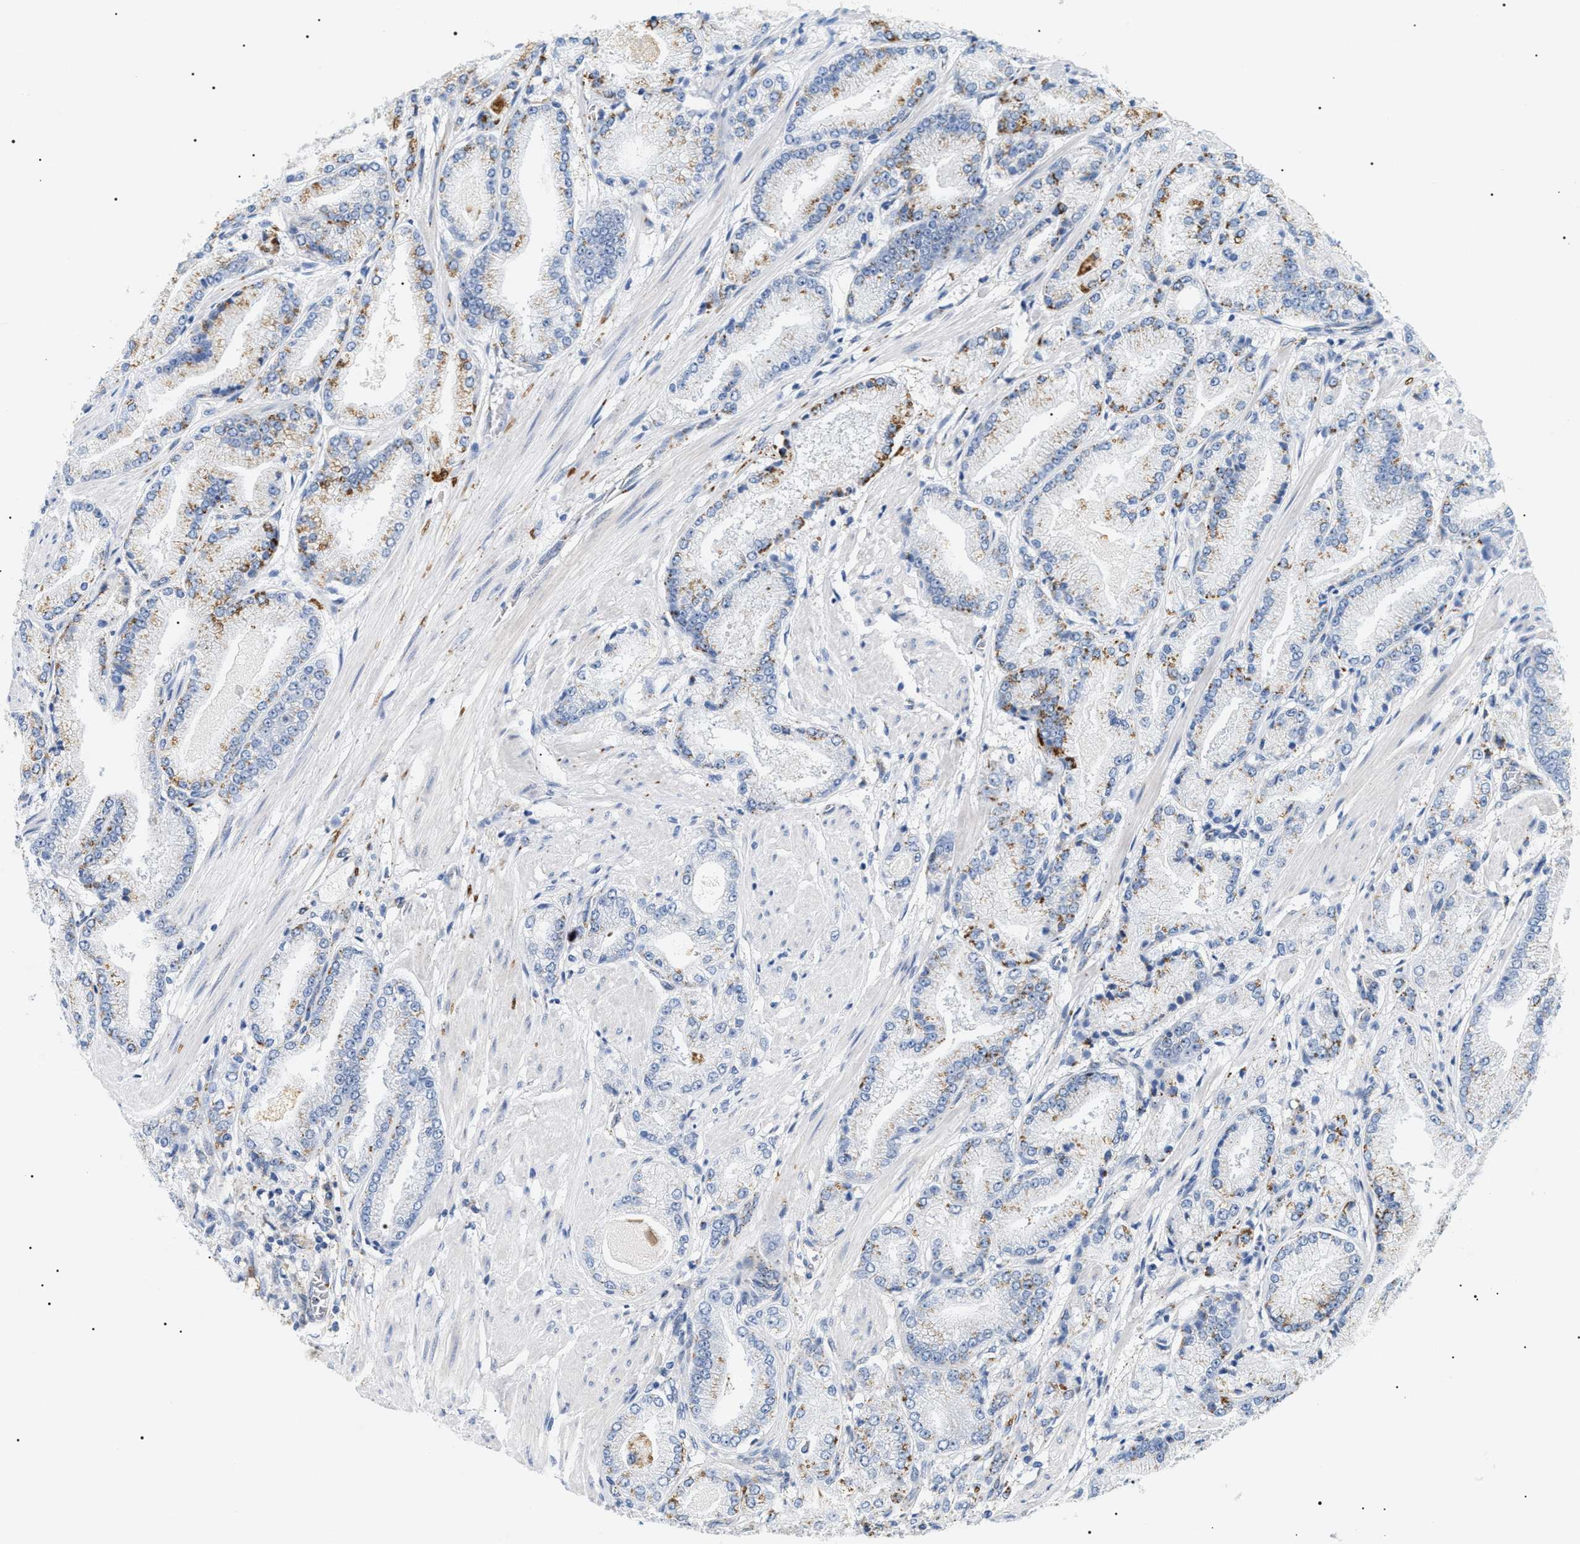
{"staining": {"intensity": "moderate", "quantity": "25%-75%", "location": "cytoplasmic/membranous"}, "tissue": "prostate cancer", "cell_type": "Tumor cells", "image_type": "cancer", "snomed": [{"axis": "morphology", "description": "Adenocarcinoma, High grade"}, {"axis": "topography", "description": "Prostate"}], "caption": "Prostate cancer (adenocarcinoma (high-grade)) was stained to show a protein in brown. There is medium levels of moderate cytoplasmic/membranous expression in approximately 25%-75% of tumor cells.", "gene": "HSD17B11", "patient": {"sex": "male", "age": 50}}